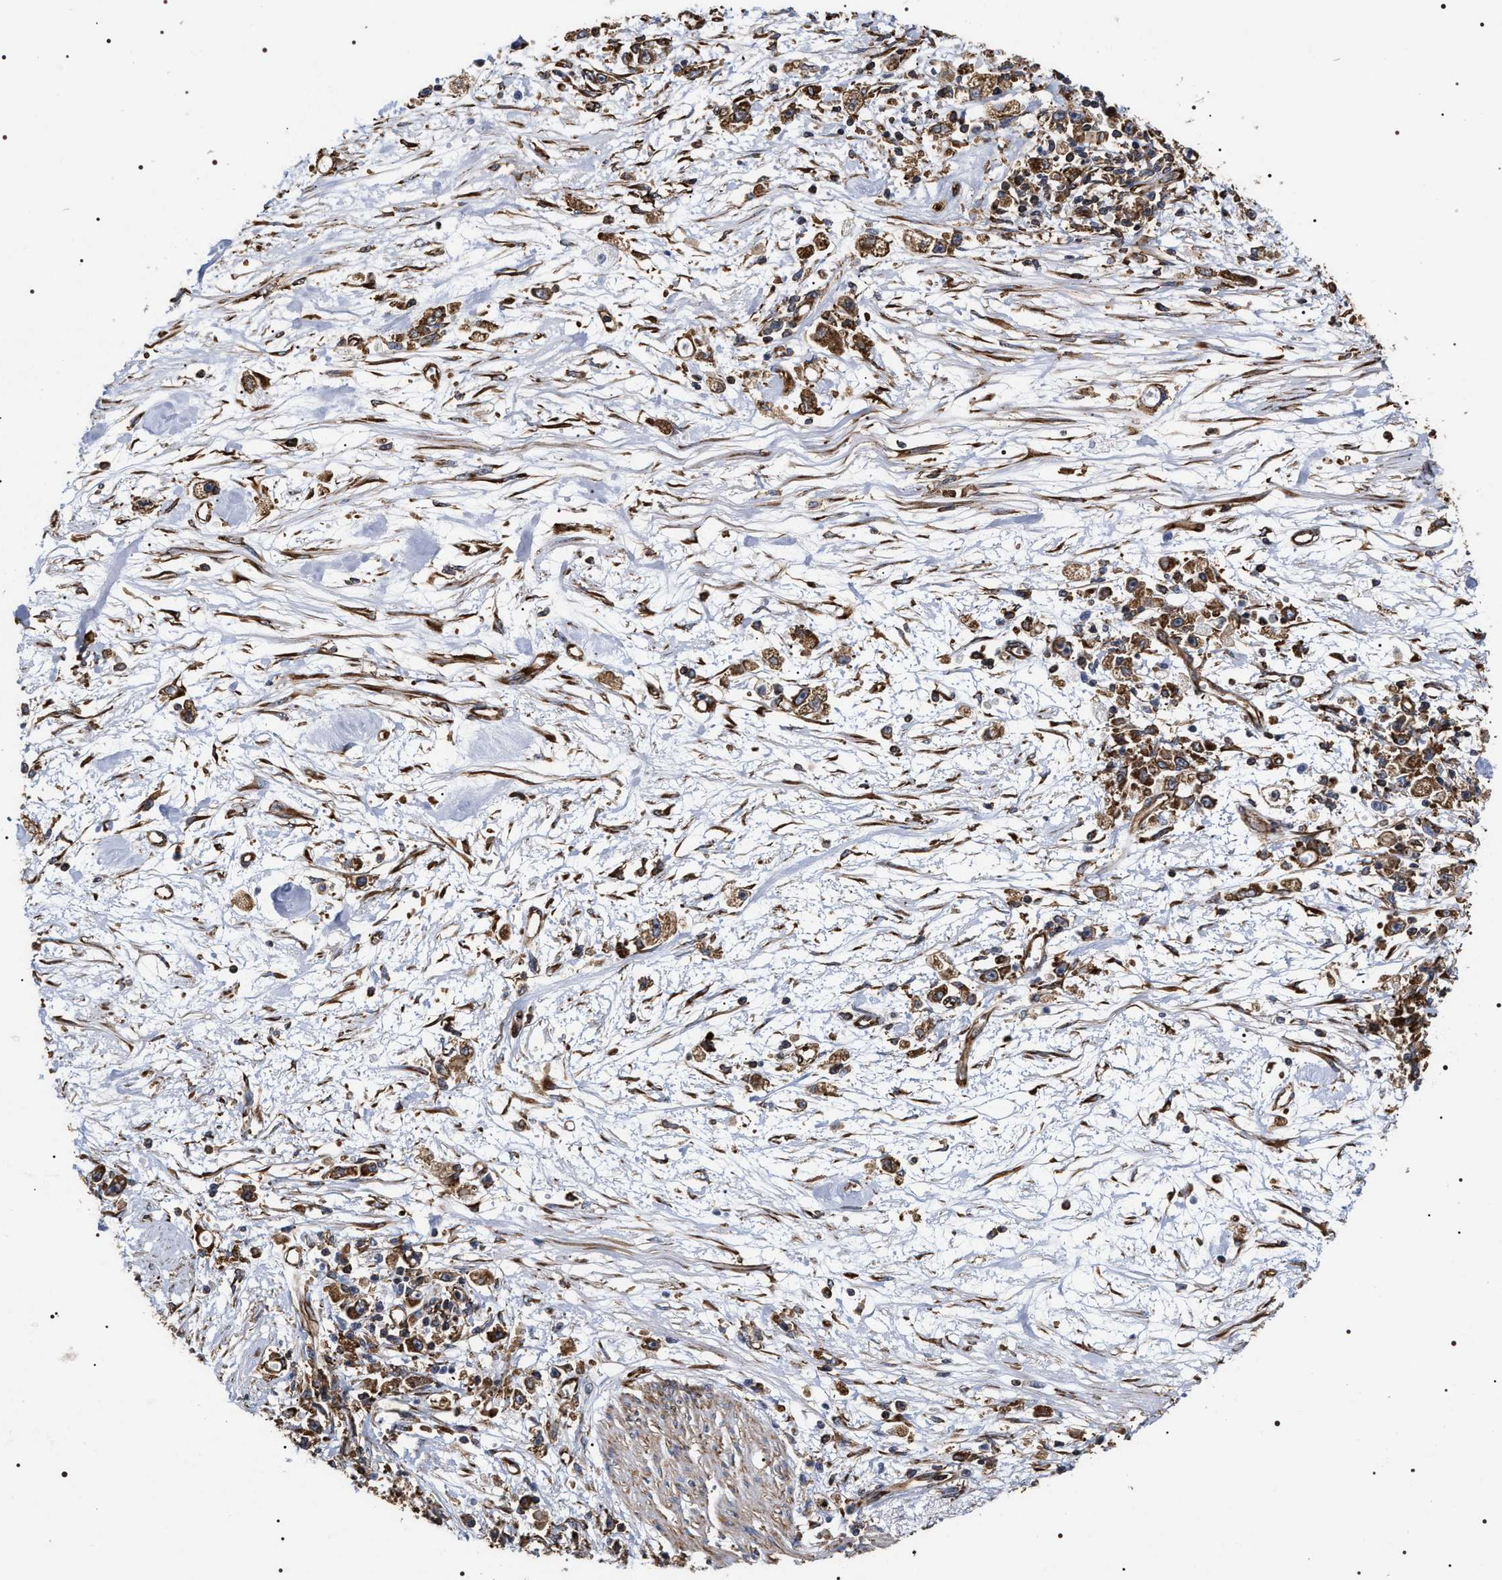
{"staining": {"intensity": "moderate", "quantity": ">75%", "location": "cytoplasmic/membranous"}, "tissue": "stomach cancer", "cell_type": "Tumor cells", "image_type": "cancer", "snomed": [{"axis": "morphology", "description": "Adenocarcinoma, NOS"}, {"axis": "topography", "description": "Stomach"}], "caption": "There is medium levels of moderate cytoplasmic/membranous staining in tumor cells of stomach cancer (adenocarcinoma), as demonstrated by immunohistochemical staining (brown color).", "gene": "SERBP1", "patient": {"sex": "female", "age": 59}}